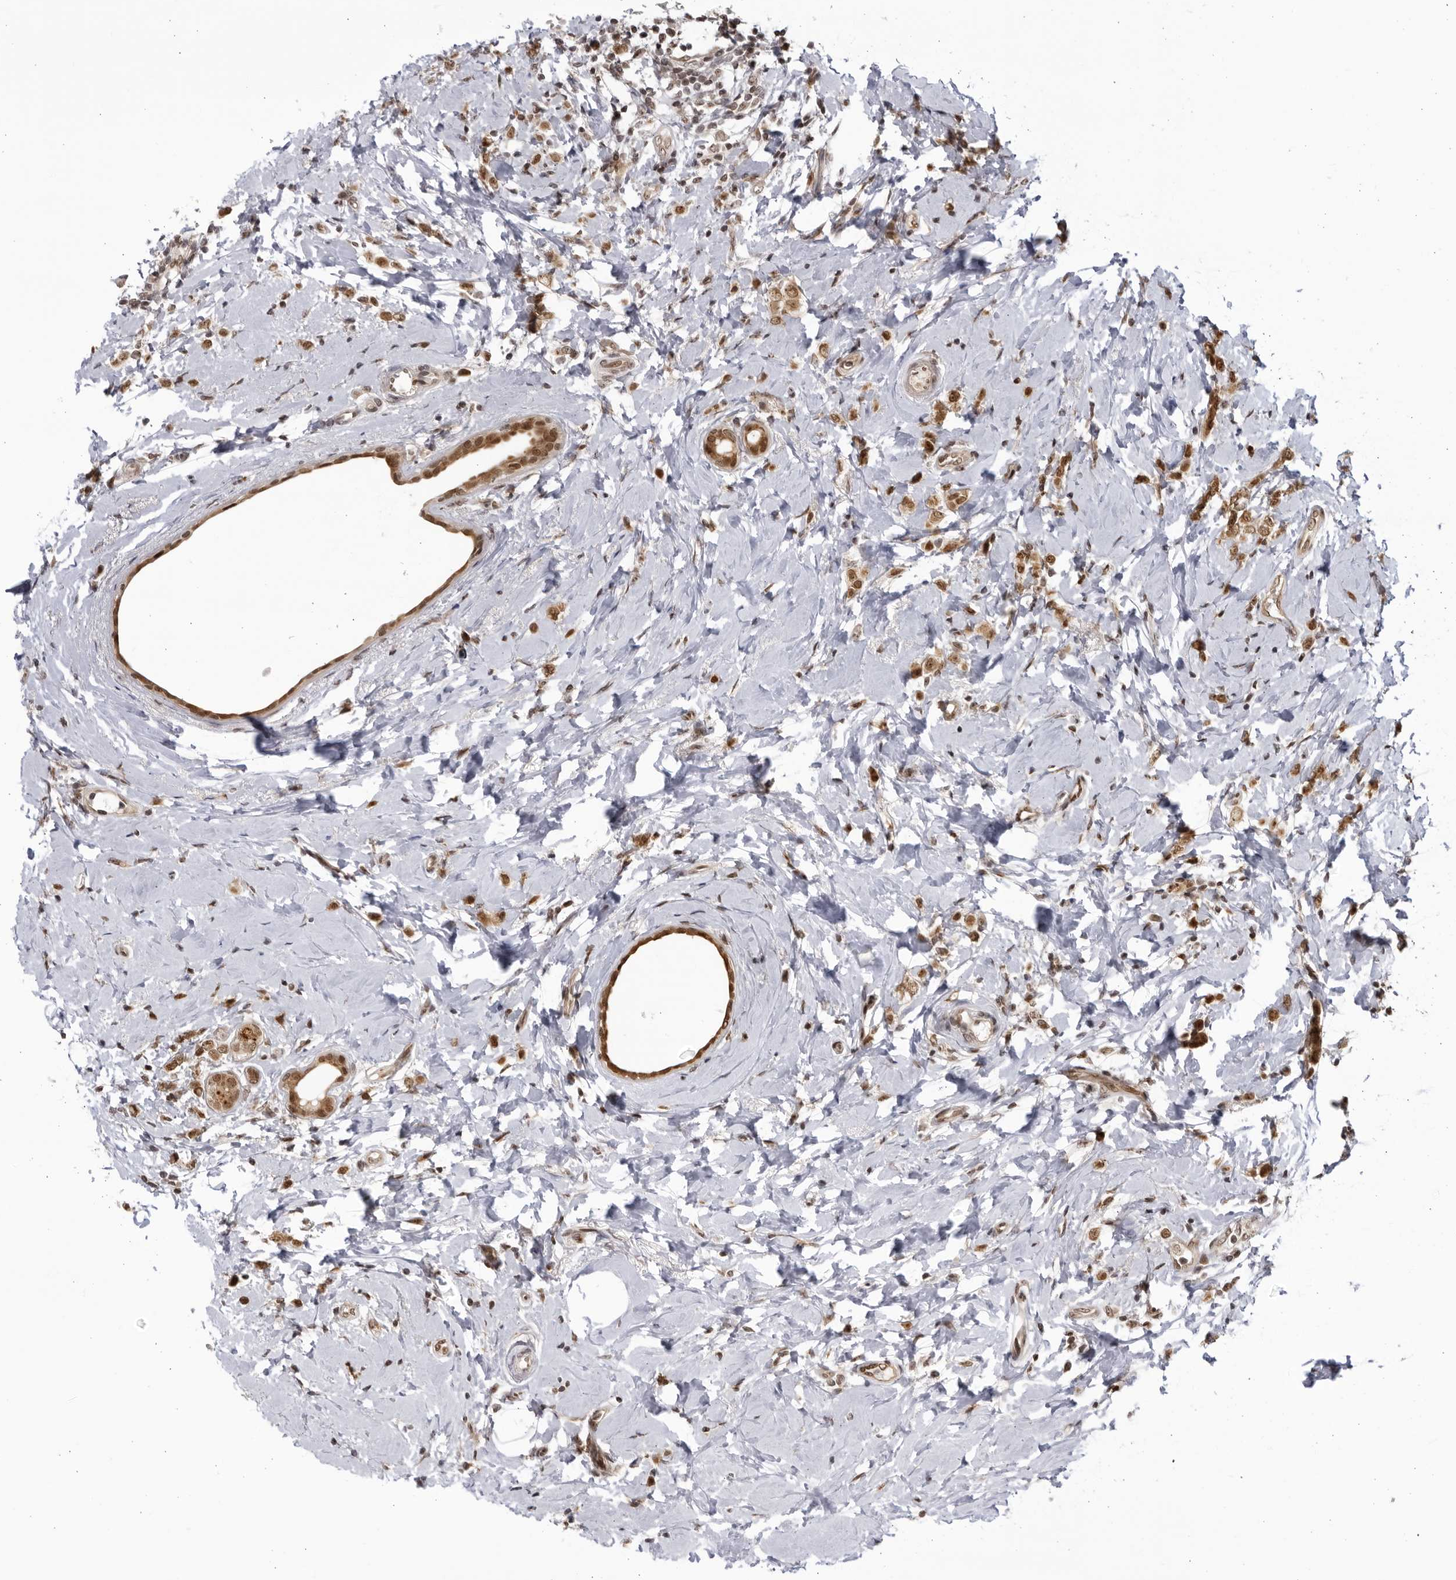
{"staining": {"intensity": "weak", "quantity": ">75%", "location": "cytoplasmic/membranous,nuclear"}, "tissue": "breast cancer", "cell_type": "Tumor cells", "image_type": "cancer", "snomed": [{"axis": "morphology", "description": "Lobular carcinoma"}, {"axis": "topography", "description": "Breast"}], "caption": "High-power microscopy captured an immunohistochemistry (IHC) histopathology image of breast cancer (lobular carcinoma), revealing weak cytoplasmic/membranous and nuclear staining in about >75% of tumor cells.", "gene": "RASGEF1C", "patient": {"sex": "female", "age": 47}}